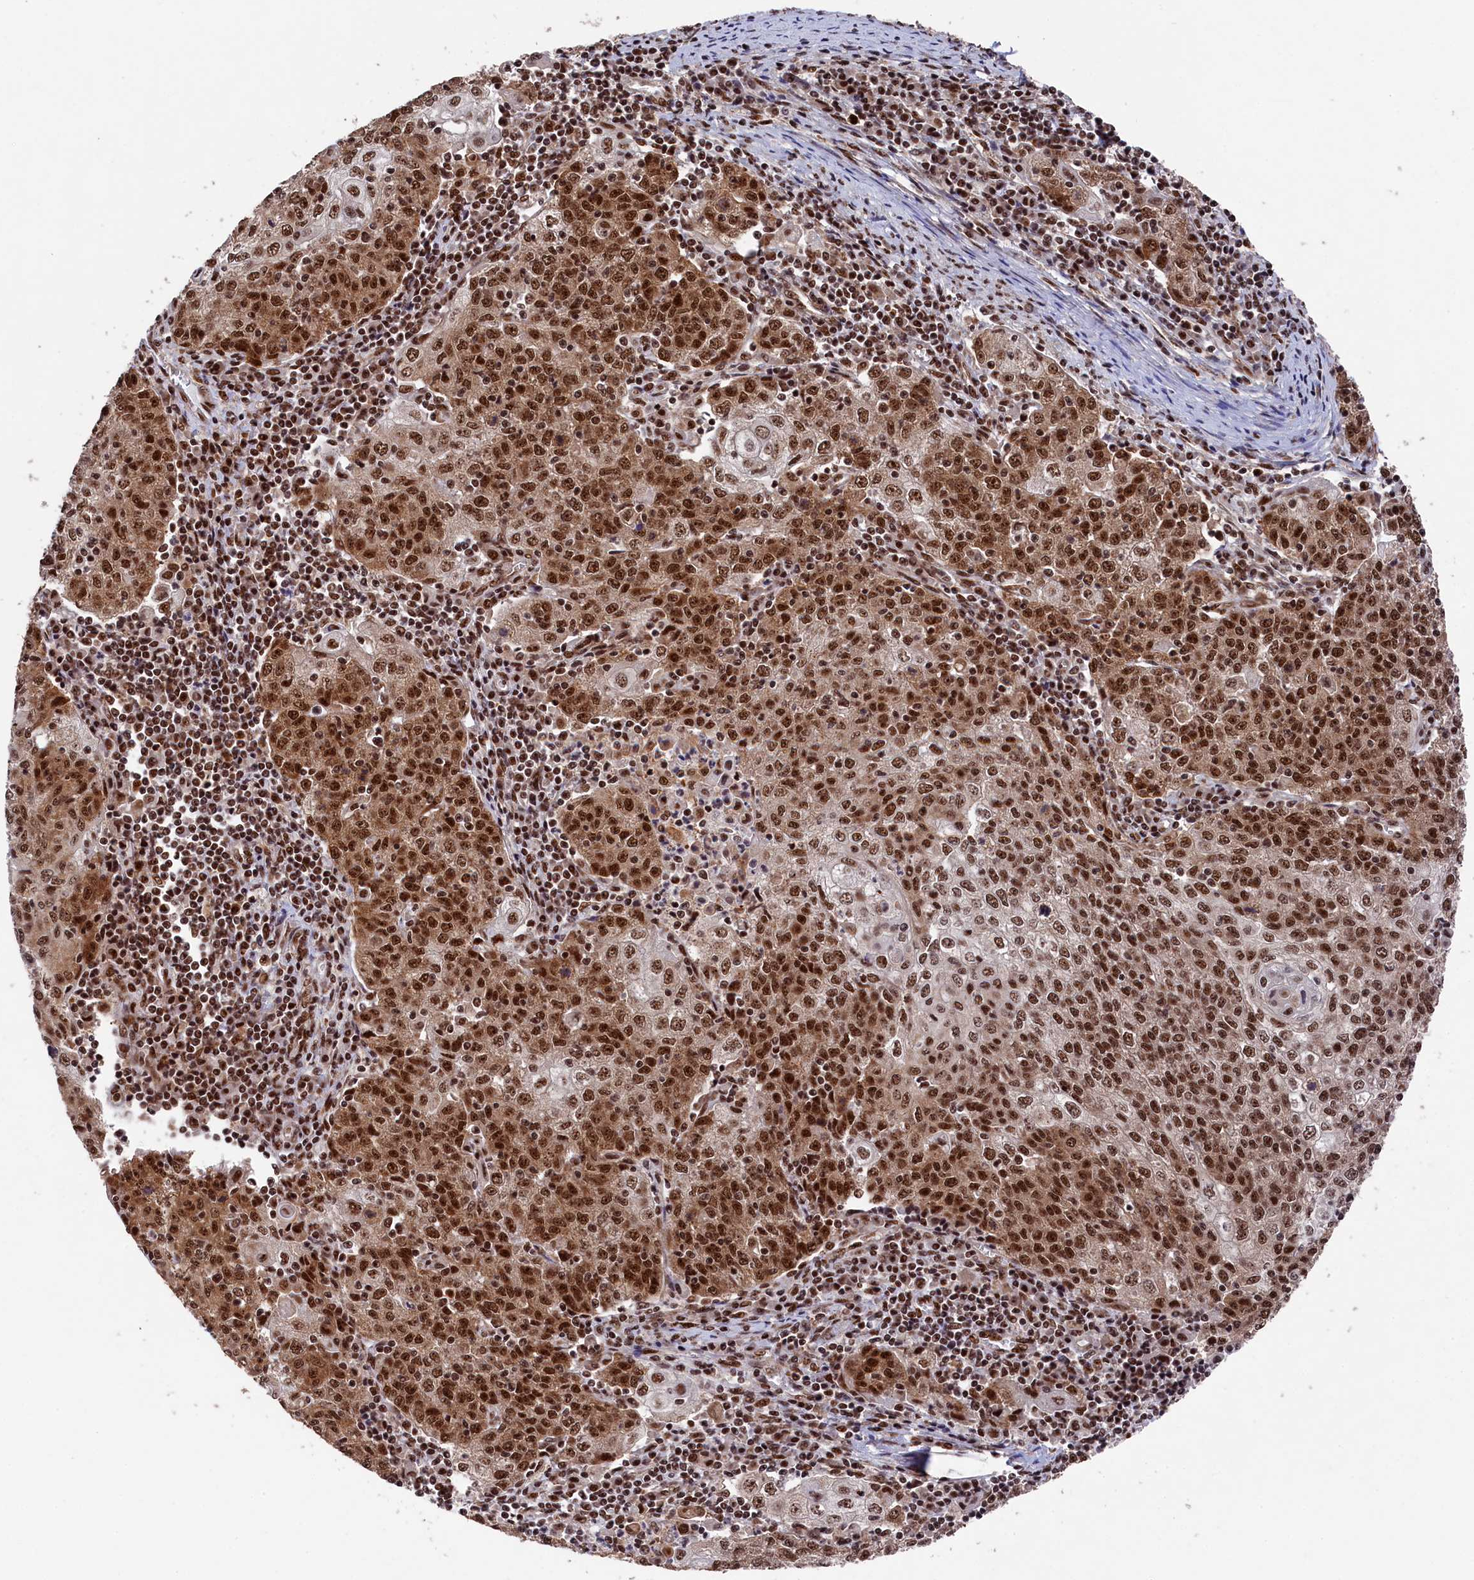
{"staining": {"intensity": "strong", "quantity": ">75%", "location": "cytoplasmic/membranous,nuclear"}, "tissue": "cervical cancer", "cell_type": "Tumor cells", "image_type": "cancer", "snomed": [{"axis": "morphology", "description": "Squamous cell carcinoma, NOS"}, {"axis": "topography", "description": "Cervix"}], "caption": "DAB (3,3'-diaminobenzidine) immunohistochemical staining of human cervical squamous cell carcinoma reveals strong cytoplasmic/membranous and nuclear protein staining in about >75% of tumor cells.", "gene": "PRPF31", "patient": {"sex": "female", "age": 48}}